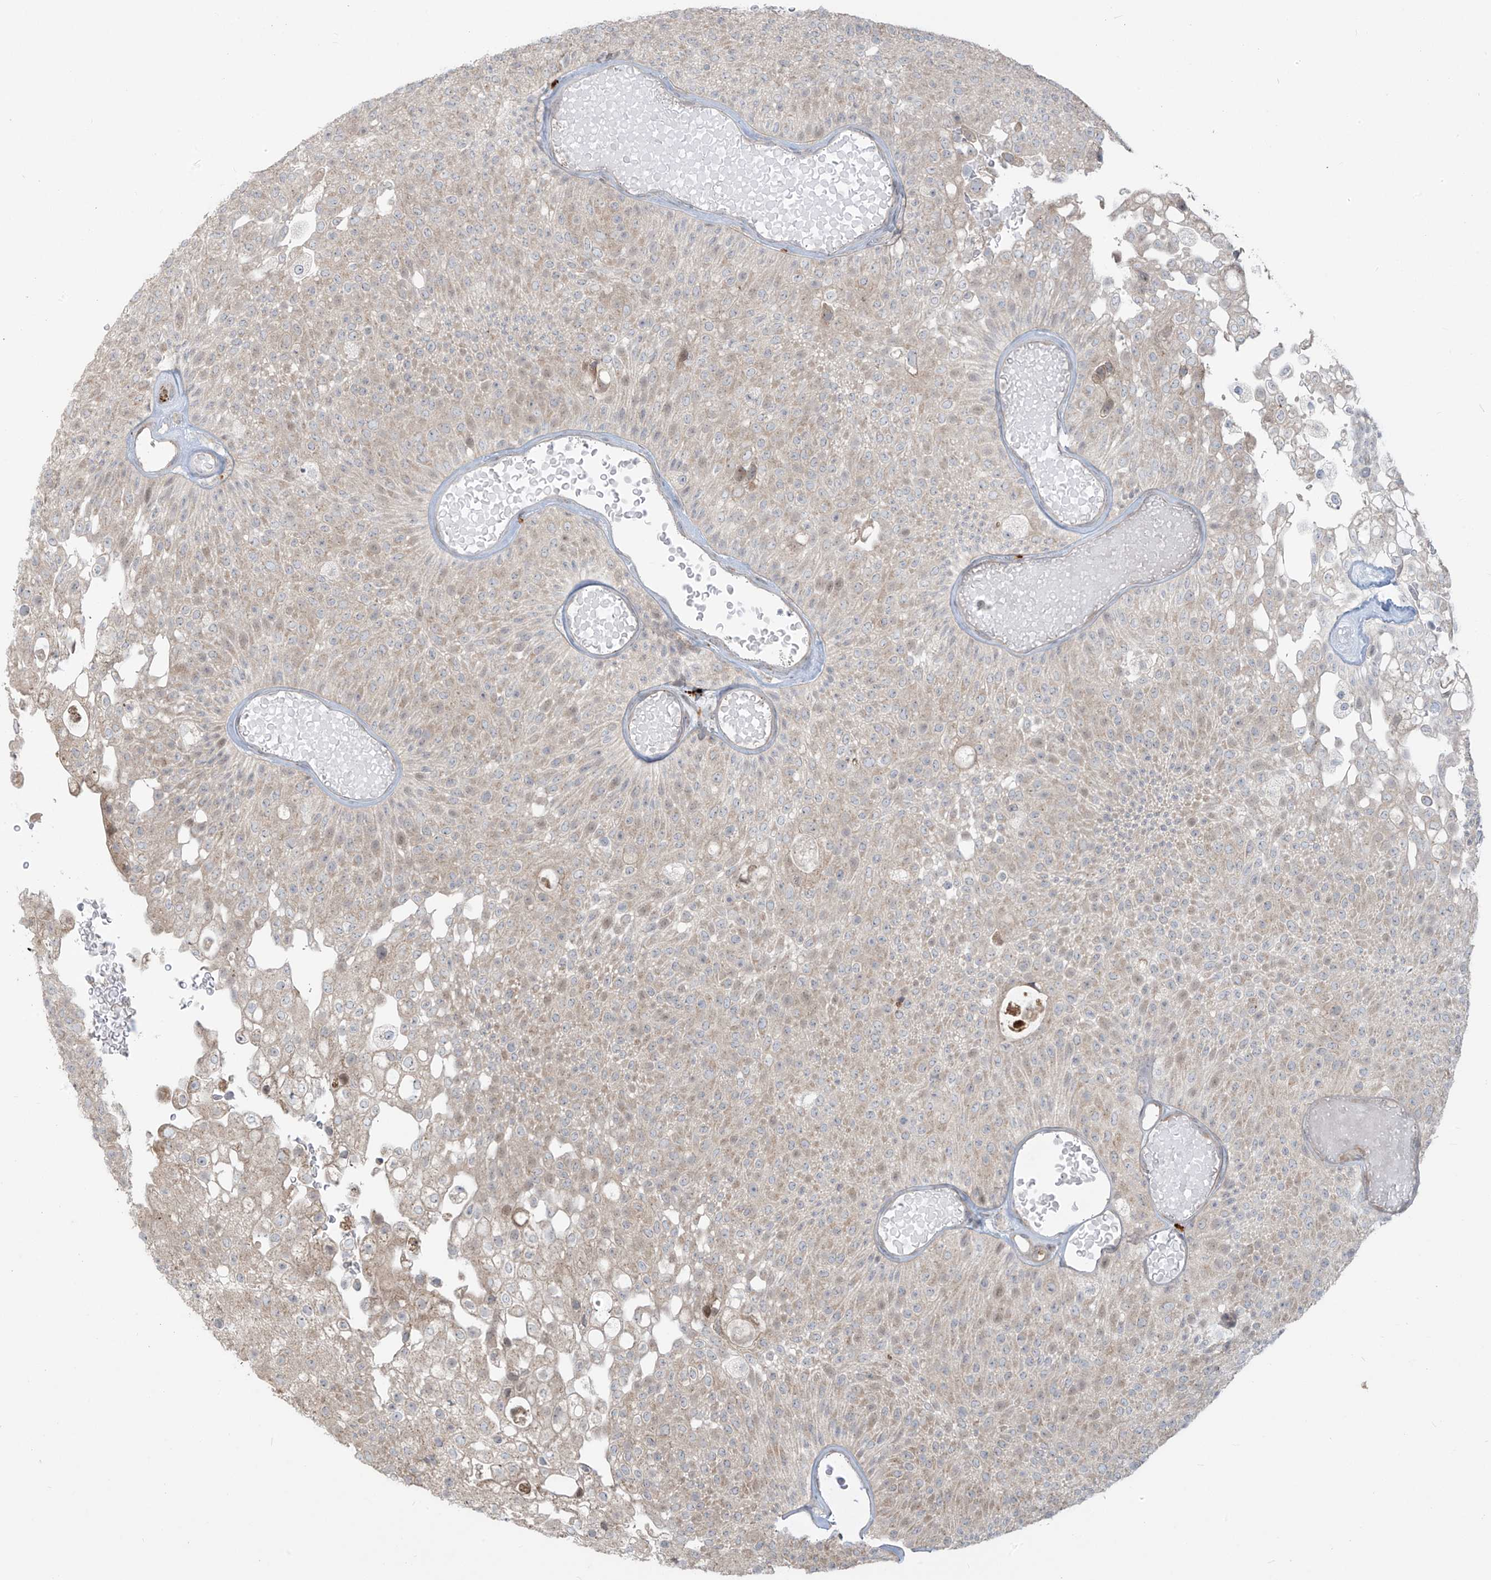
{"staining": {"intensity": "weak", "quantity": "25%-75%", "location": "cytoplasmic/membranous"}, "tissue": "urothelial cancer", "cell_type": "Tumor cells", "image_type": "cancer", "snomed": [{"axis": "morphology", "description": "Urothelial carcinoma, Low grade"}, {"axis": "topography", "description": "Urinary bladder"}], "caption": "Tumor cells show low levels of weak cytoplasmic/membranous positivity in about 25%-75% of cells in human urothelial cancer.", "gene": "PLEKHM3", "patient": {"sex": "male", "age": 78}}